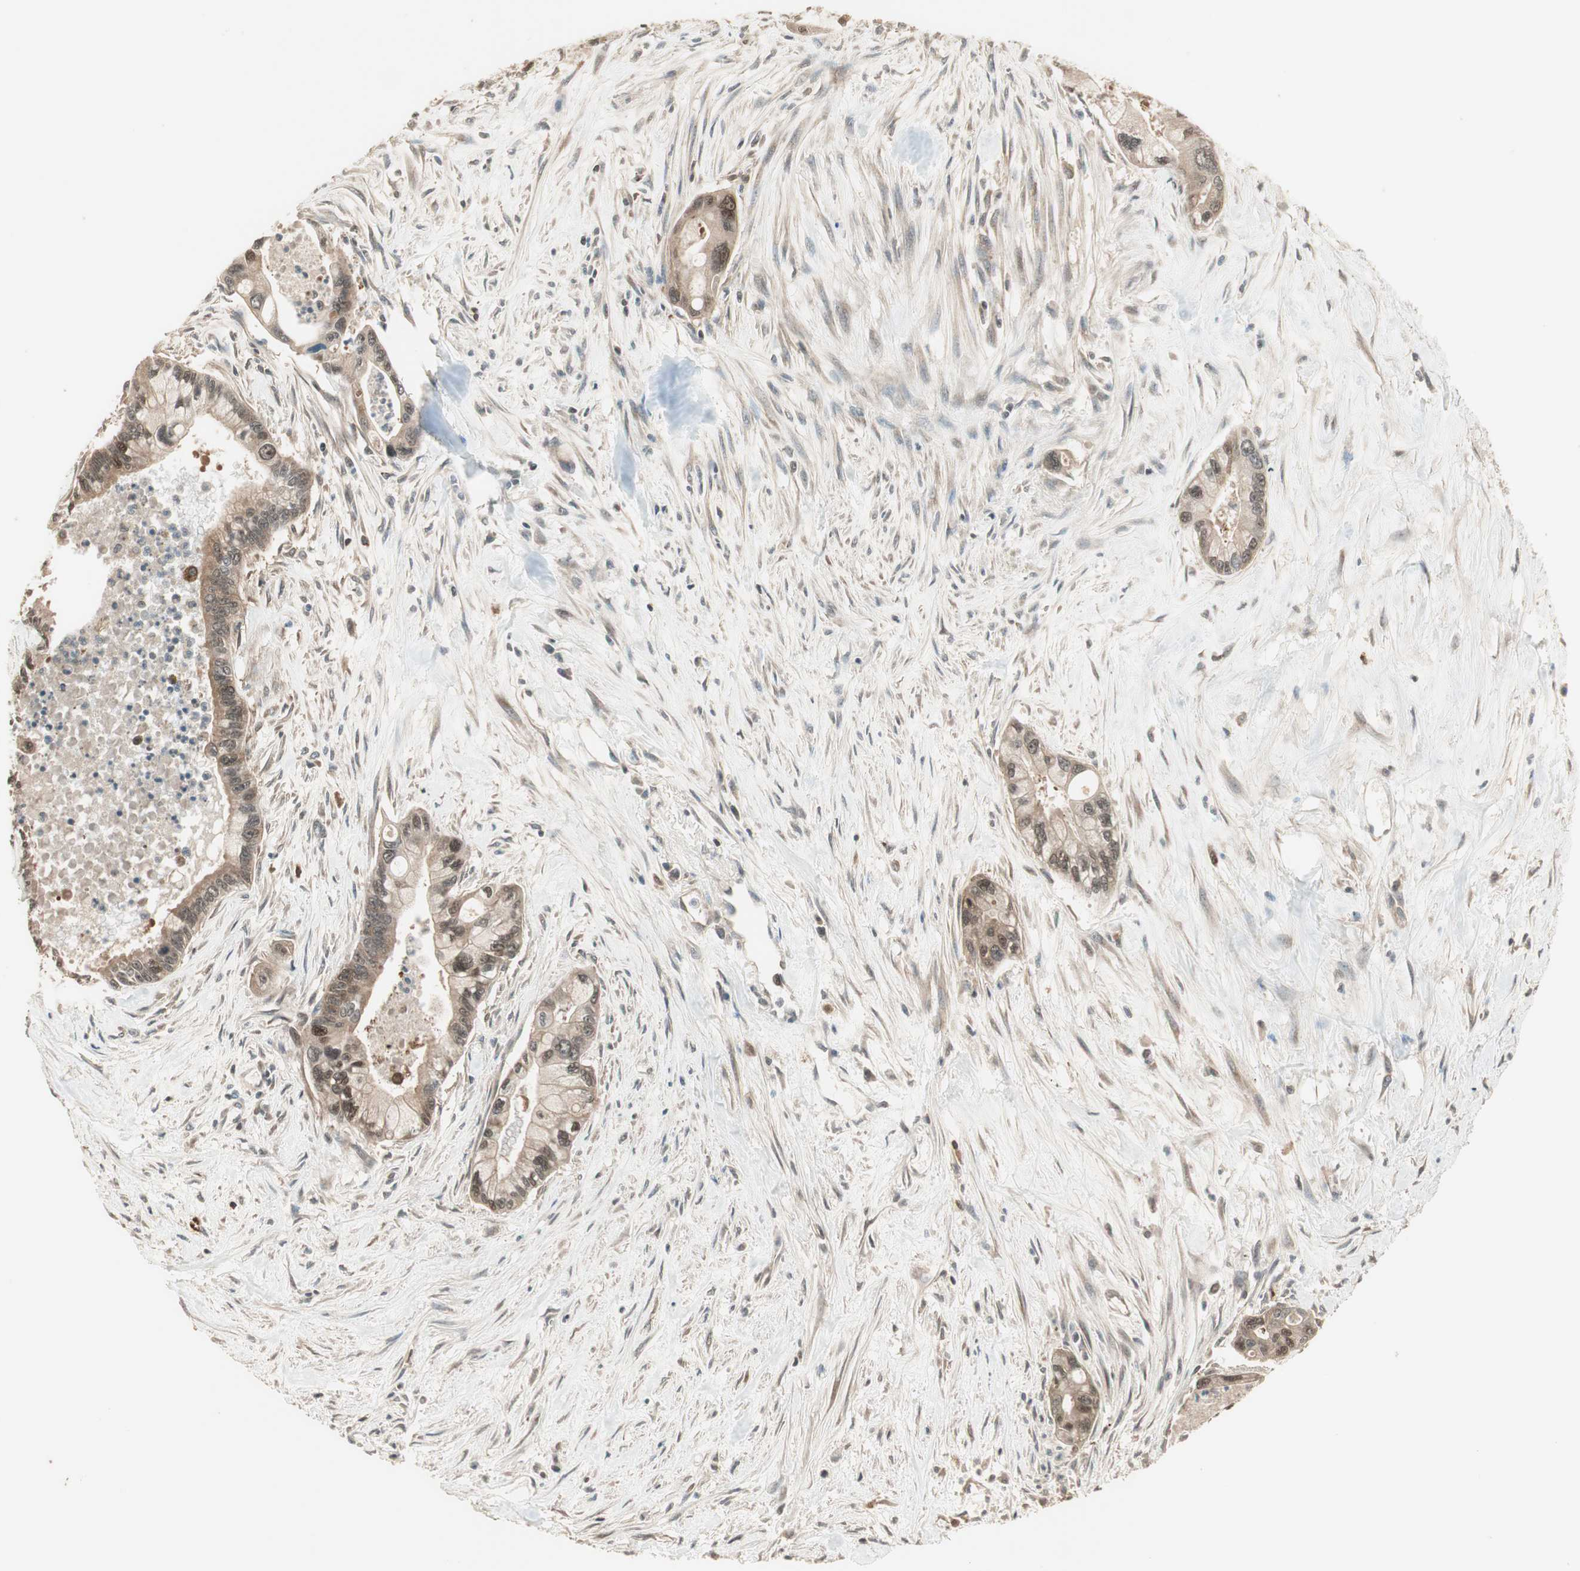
{"staining": {"intensity": "moderate", "quantity": ">75%", "location": "cytoplasmic/membranous,nuclear"}, "tissue": "pancreatic cancer", "cell_type": "Tumor cells", "image_type": "cancer", "snomed": [{"axis": "morphology", "description": "Adenocarcinoma, NOS"}, {"axis": "topography", "description": "Pancreas"}], "caption": "Brown immunohistochemical staining in human pancreatic cancer (adenocarcinoma) reveals moderate cytoplasmic/membranous and nuclear expression in about >75% of tumor cells. The staining is performed using DAB brown chromogen to label protein expression. The nuclei are counter-stained blue using hematoxylin.", "gene": "CNOT4", "patient": {"sex": "male", "age": 70}}